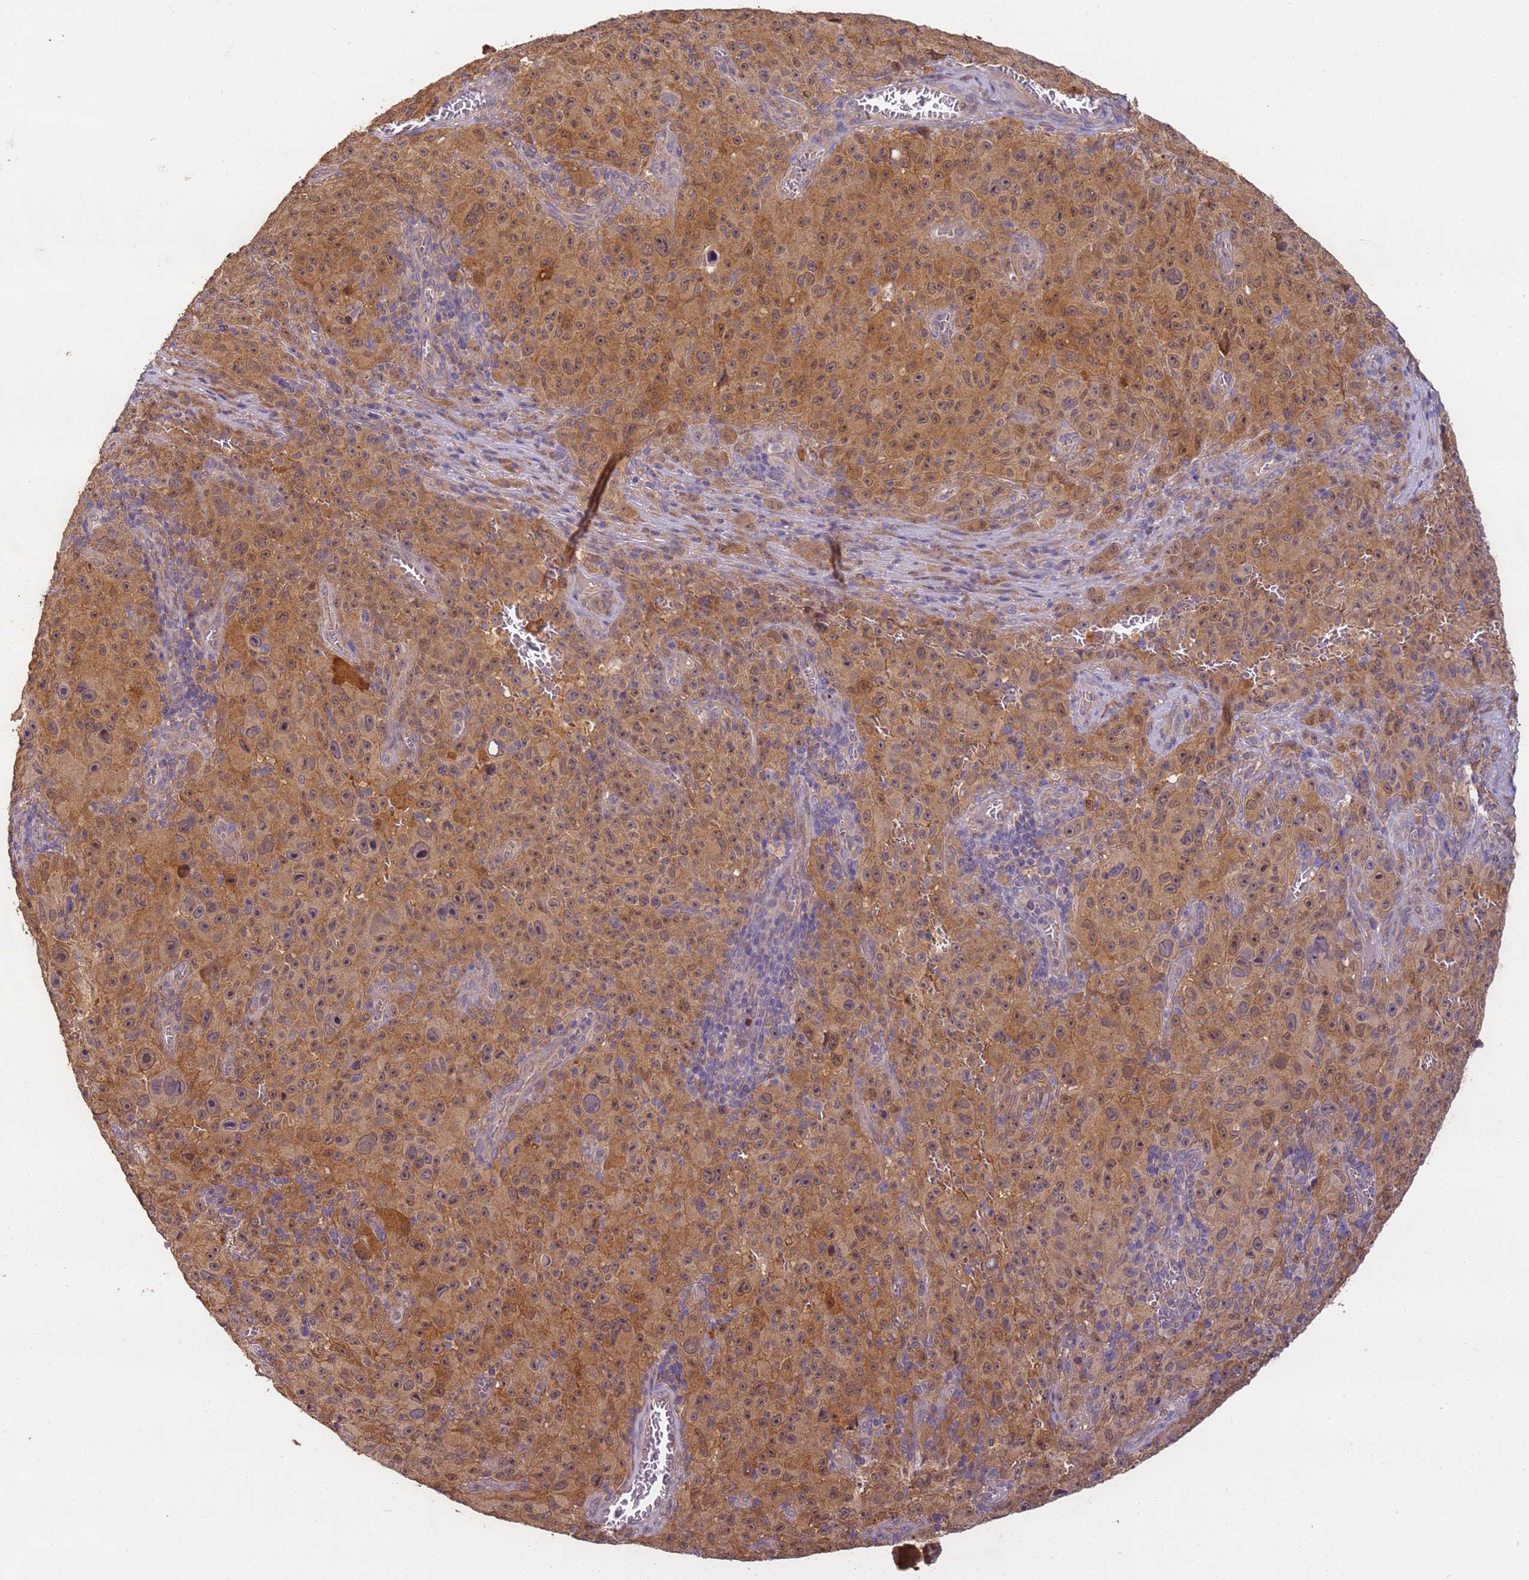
{"staining": {"intensity": "moderate", "quantity": ">75%", "location": "cytoplasmic/membranous,nuclear"}, "tissue": "melanoma", "cell_type": "Tumor cells", "image_type": "cancer", "snomed": [{"axis": "morphology", "description": "Malignant melanoma, NOS"}, {"axis": "topography", "description": "Skin"}], "caption": "Protein analysis of malignant melanoma tissue displays moderate cytoplasmic/membranous and nuclear expression in approximately >75% of tumor cells.", "gene": "TIGAR", "patient": {"sex": "female", "age": 82}}